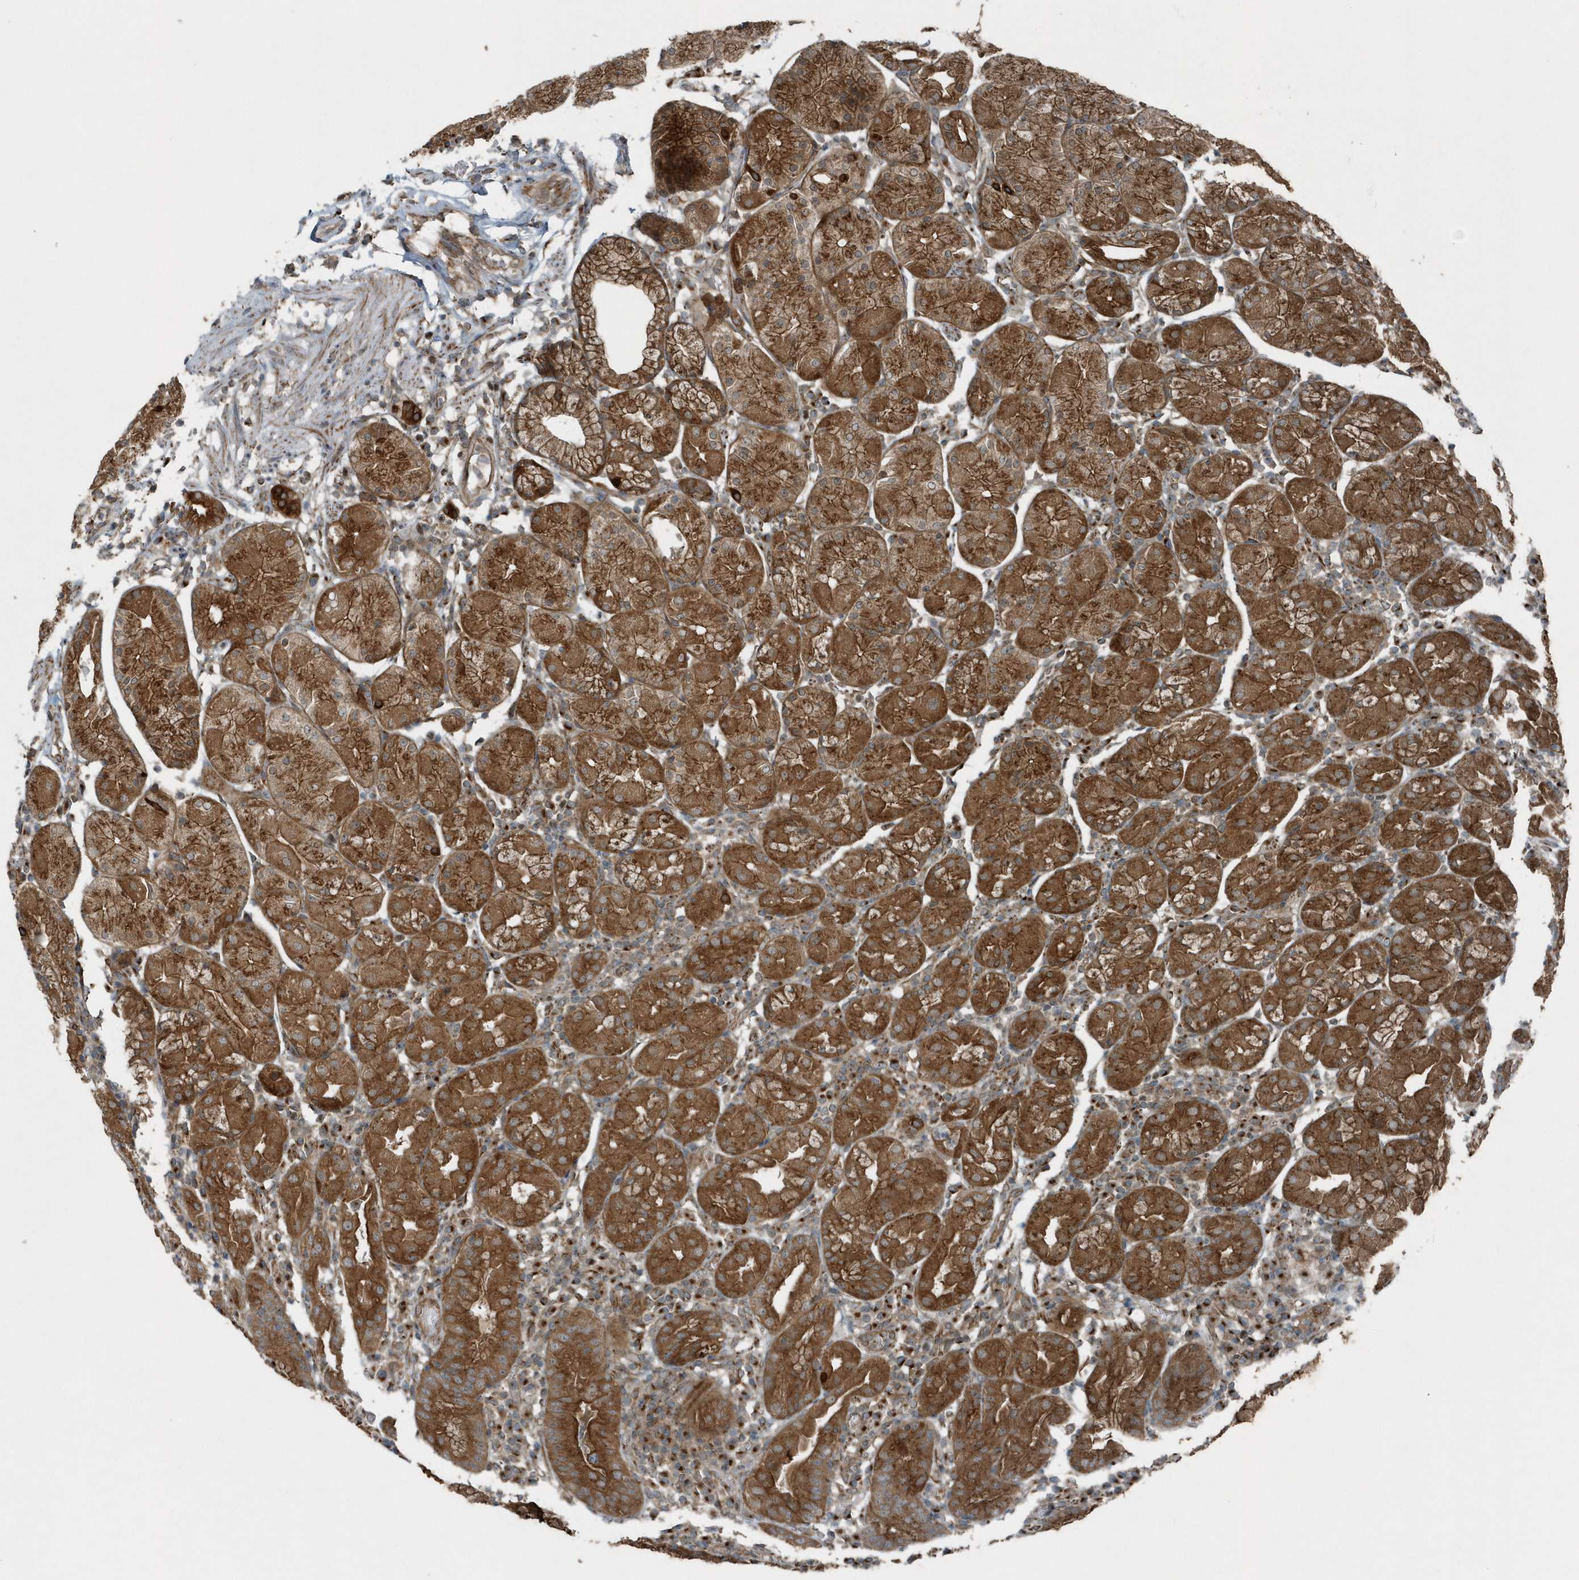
{"staining": {"intensity": "strong", "quantity": ">75%", "location": "cytoplasmic/membranous"}, "tissue": "stomach", "cell_type": "Glandular cells", "image_type": "normal", "snomed": [{"axis": "morphology", "description": "Normal tissue, NOS"}, {"axis": "topography", "description": "Stomach"}, {"axis": "topography", "description": "Stomach, lower"}], "caption": "Stomach stained for a protein demonstrates strong cytoplasmic/membranous positivity in glandular cells. (brown staining indicates protein expression, while blue staining denotes nuclei).", "gene": "GCC2", "patient": {"sex": "female", "age": 75}}